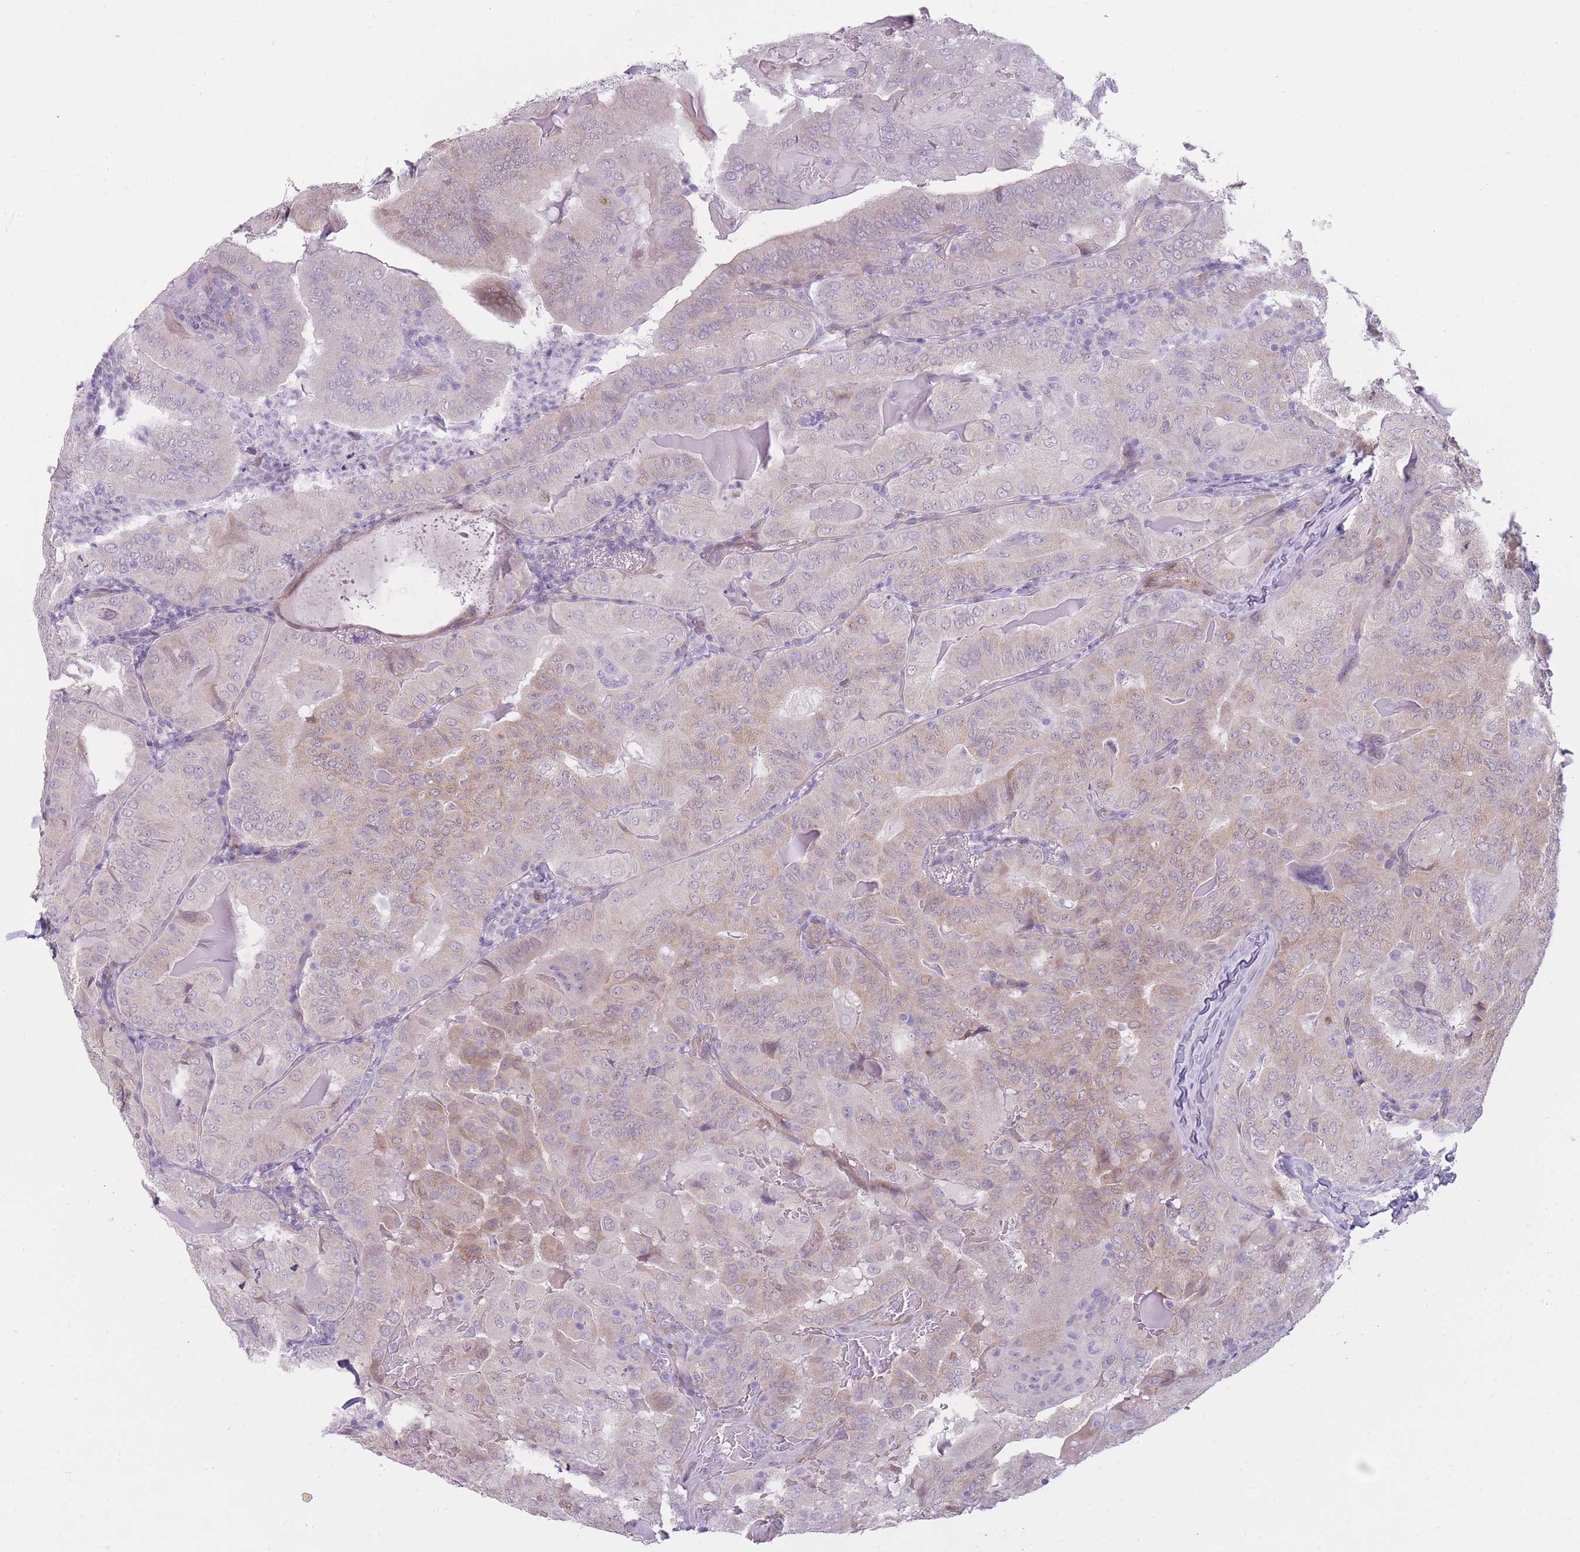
{"staining": {"intensity": "weak", "quantity": "<25%", "location": "cytoplasmic/membranous"}, "tissue": "thyroid cancer", "cell_type": "Tumor cells", "image_type": "cancer", "snomed": [{"axis": "morphology", "description": "Papillary adenocarcinoma, NOS"}, {"axis": "topography", "description": "Thyroid gland"}], "caption": "High power microscopy photomicrograph of an immunohistochemistry (IHC) image of papillary adenocarcinoma (thyroid), revealing no significant positivity in tumor cells.", "gene": "PGRMC2", "patient": {"sex": "female", "age": 68}}